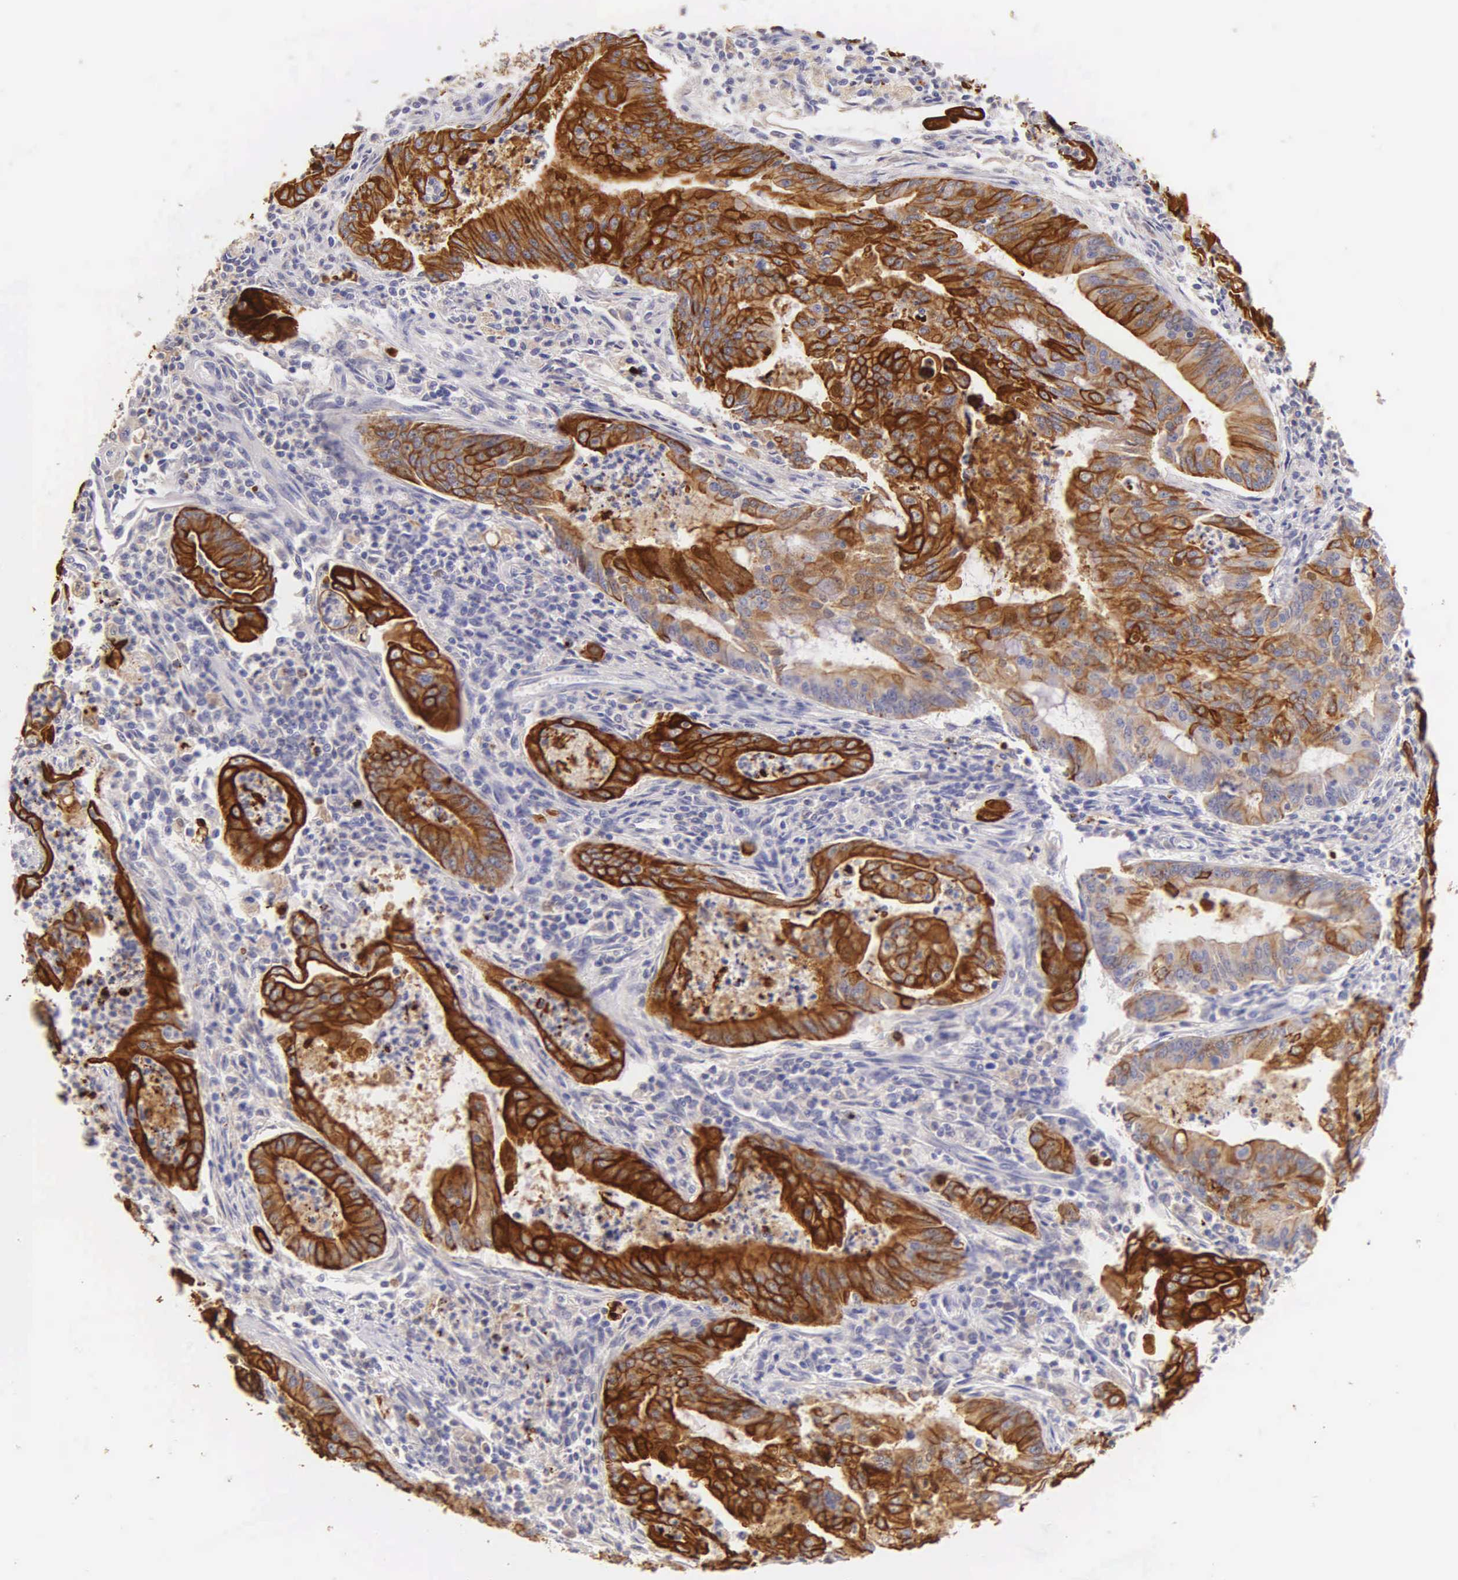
{"staining": {"intensity": "strong", "quantity": ">75%", "location": "cytoplasmic/membranous"}, "tissue": "endometrial cancer", "cell_type": "Tumor cells", "image_type": "cancer", "snomed": [{"axis": "morphology", "description": "Adenocarcinoma, NOS"}, {"axis": "topography", "description": "Endometrium"}], "caption": "This micrograph demonstrates IHC staining of adenocarcinoma (endometrial), with high strong cytoplasmic/membranous positivity in approximately >75% of tumor cells.", "gene": "KRT17", "patient": {"sex": "female", "age": 63}}